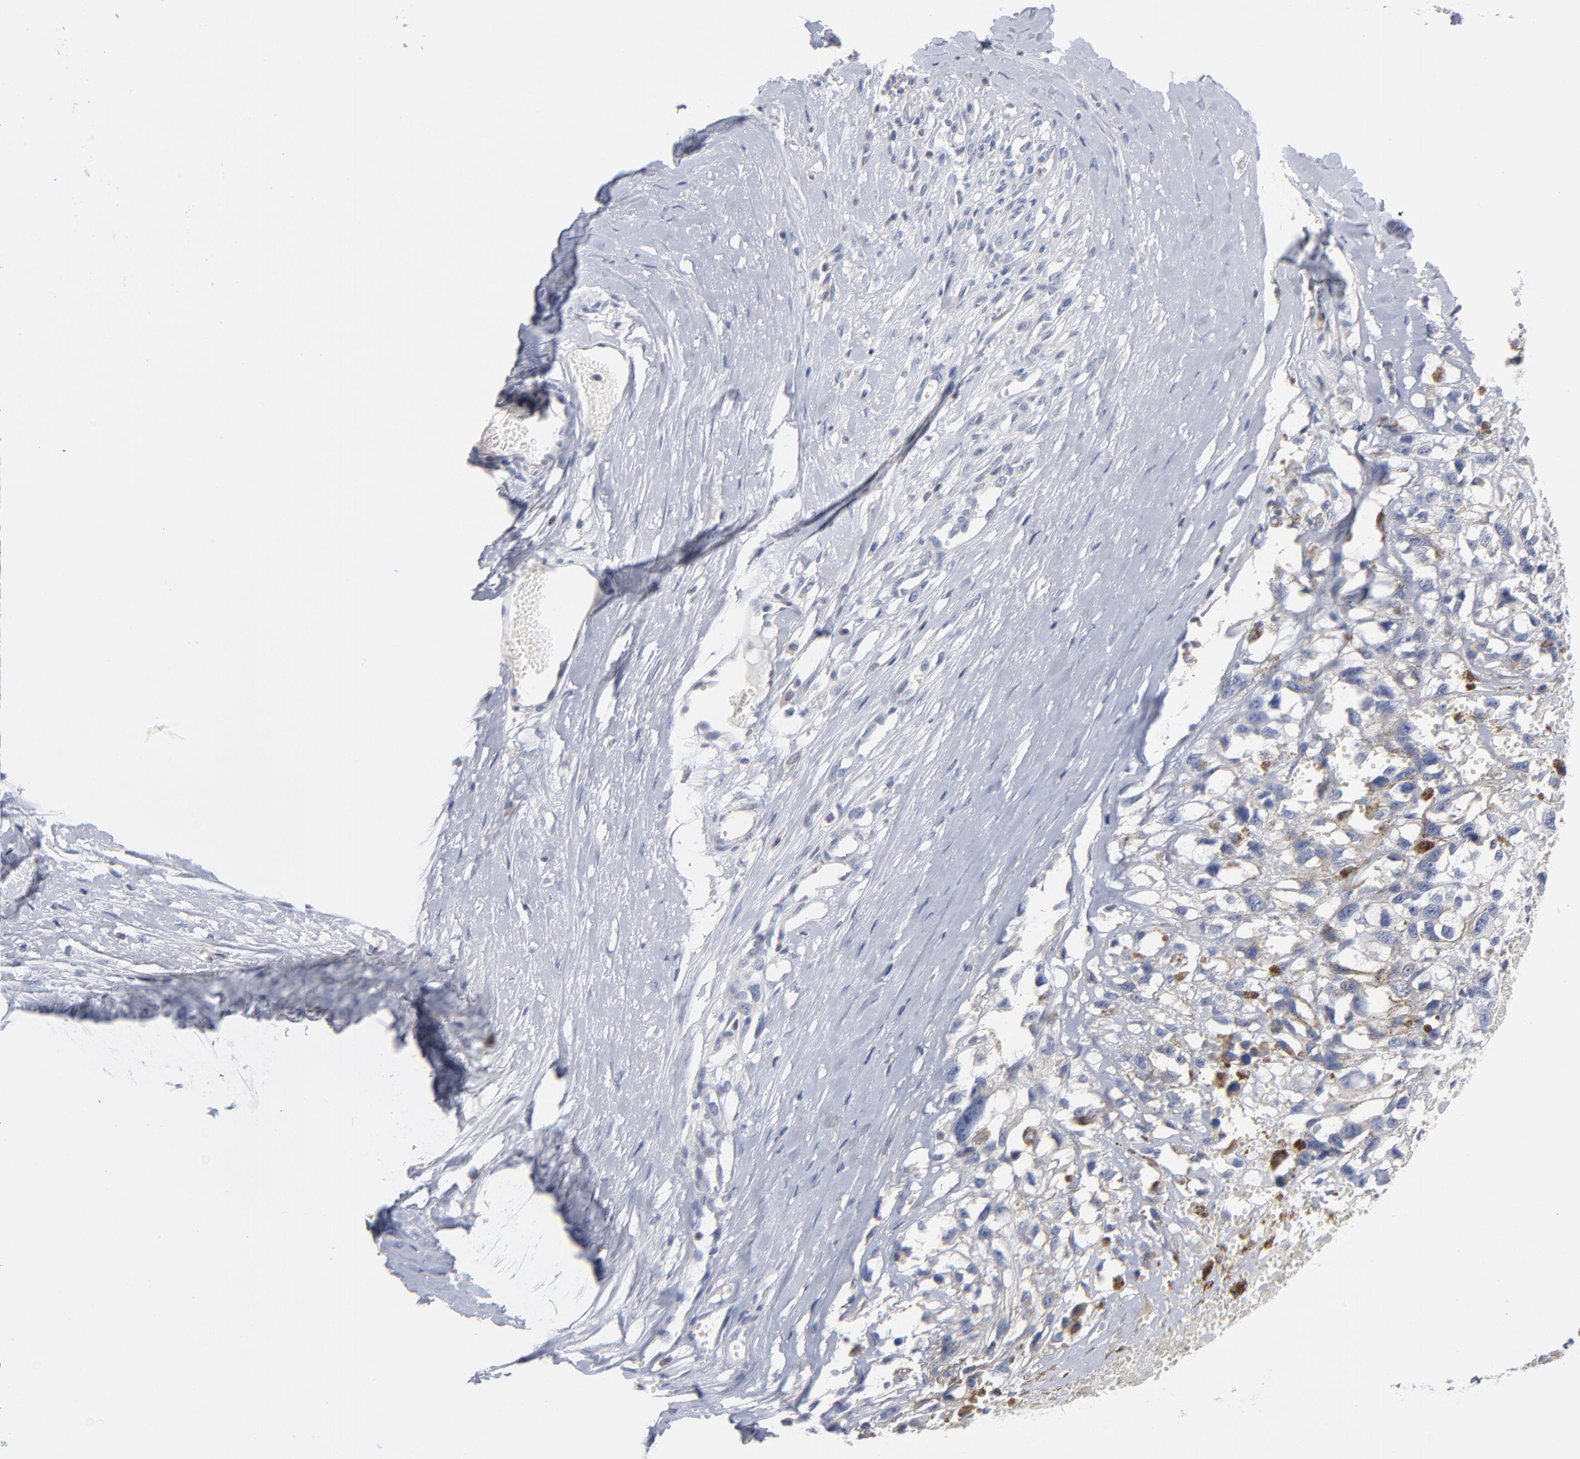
{"staining": {"intensity": "weak", "quantity": "<25%", "location": "cytoplasmic/membranous"}, "tissue": "melanoma", "cell_type": "Tumor cells", "image_type": "cancer", "snomed": [{"axis": "morphology", "description": "Malignant melanoma, Metastatic site"}, {"axis": "topography", "description": "Lymph node"}], "caption": "Protein analysis of melanoma reveals no significant positivity in tumor cells.", "gene": "PDLIM2", "patient": {"sex": "male", "age": 59}}